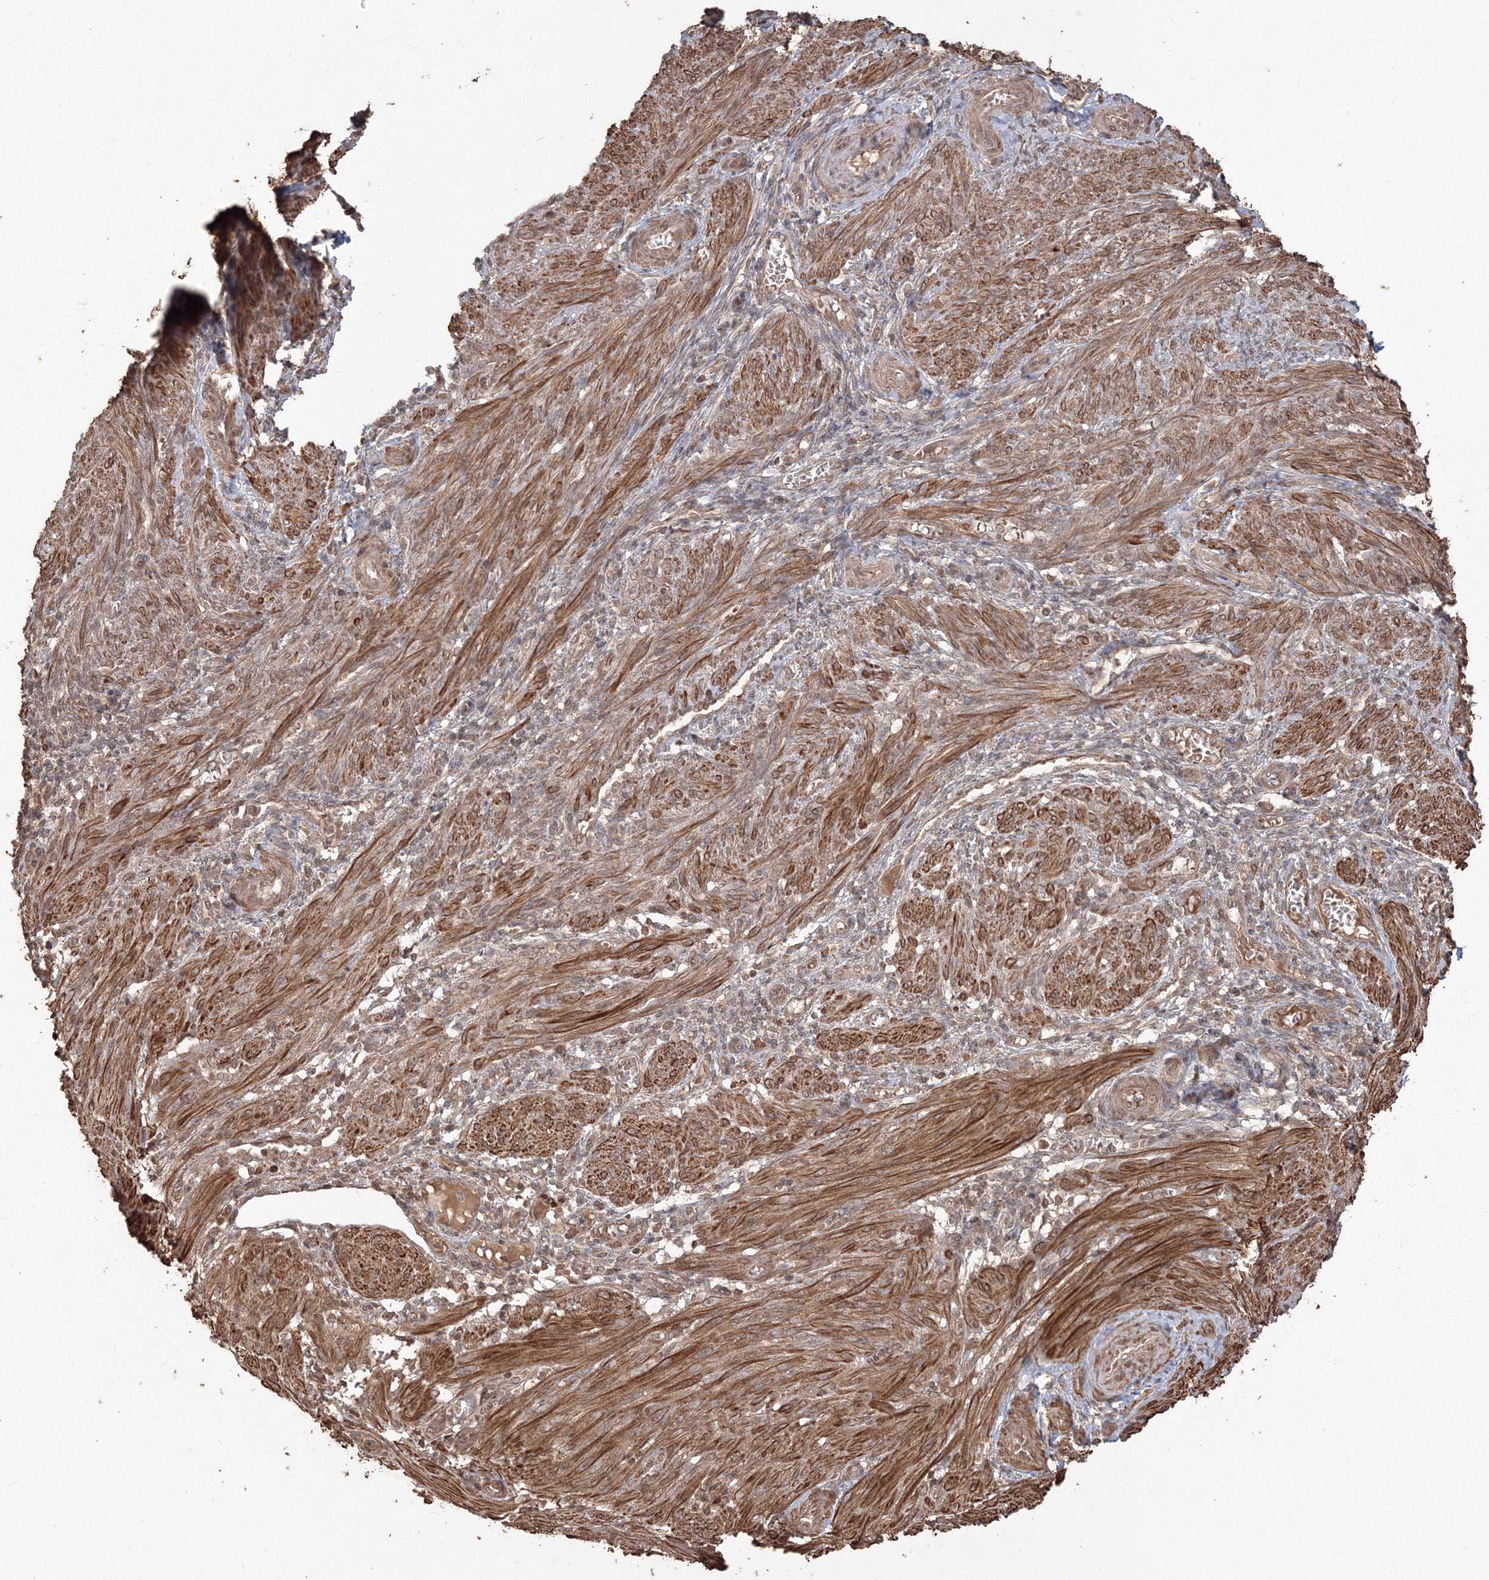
{"staining": {"intensity": "strong", "quantity": ">75%", "location": "cytoplasmic/membranous"}, "tissue": "smooth muscle", "cell_type": "Smooth muscle cells", "image_type": "normal", "snomed": [{"axis": "morphology", "description": "Normal tissue, NOS"}, {"axis": "topography", "description": "Smooth muscle"}], "caption": "Immunohistochemistry (IHC) (DAB (3,3'-diaminobenzidine)) staining of benign smooth muscle displays strong cytoplasmic/membranous protein expression in about >75% of smooth muscle cells.", "gene": "CCDC122", "patient": {"sex": "female", "age": 39}}